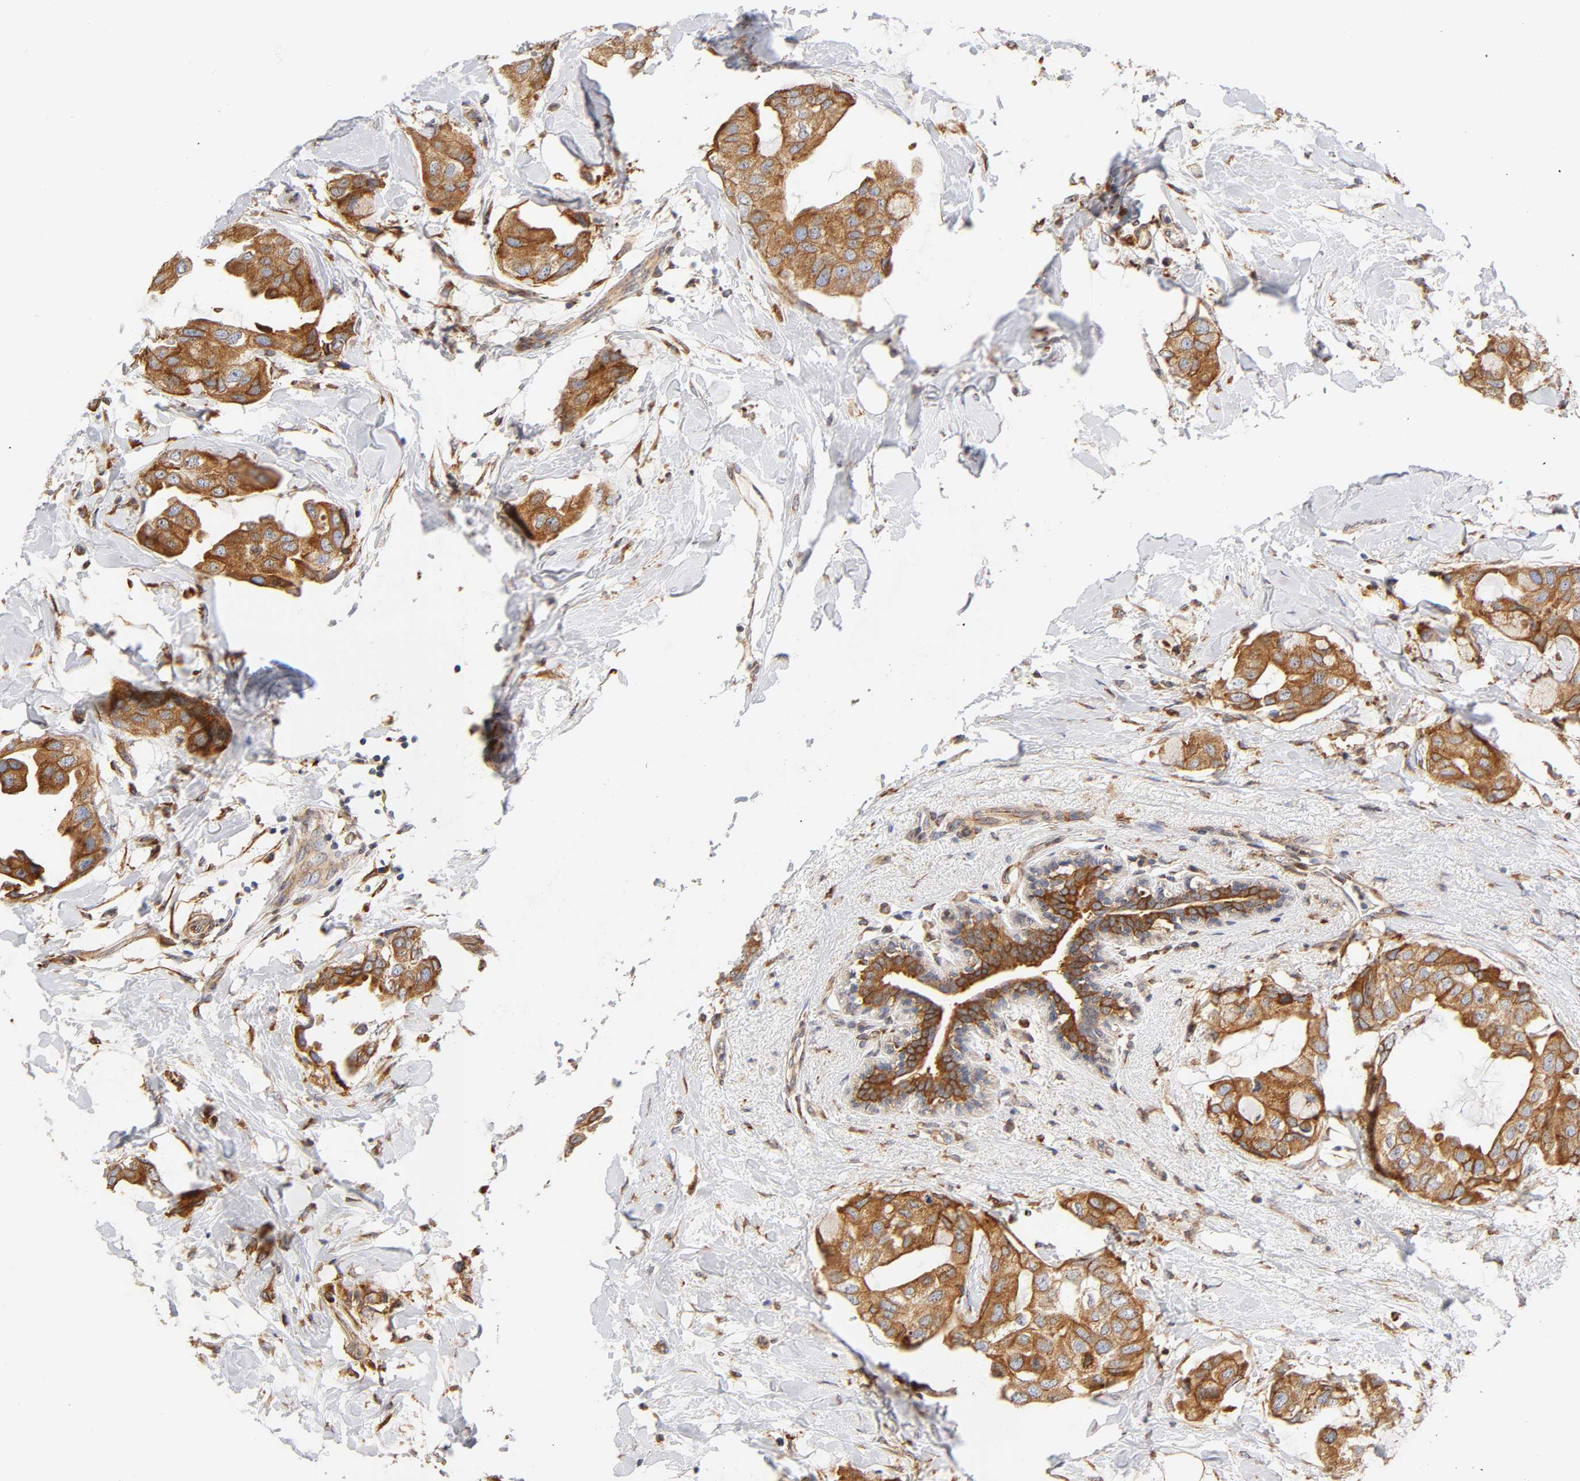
{"staining": {"intensity": "strong", "quantity": ">75%", "location": "cytoplasmic/membranous"}, "tissue": "breast cancer", "cell_type": "Tumor cells", "image_type": "cancer", "snomed": [{"axis": "morphology", "description": "Duct carcinoma"}, {"axis": "topography", "description": "Breast"}], "caption": "Invasive ductal carcinoma (breast) stained for a protein displays strong cytoplasmic/membranous positivity in tumor cells. The protein of interest is stained brown, and the nuclei are stained in blue (DAB (3,3'-diaminobenzidine) IHC with brightfield microscopy, high magnification).", "gene": "POR", "patient": {"sex": "female", "age": 40}}